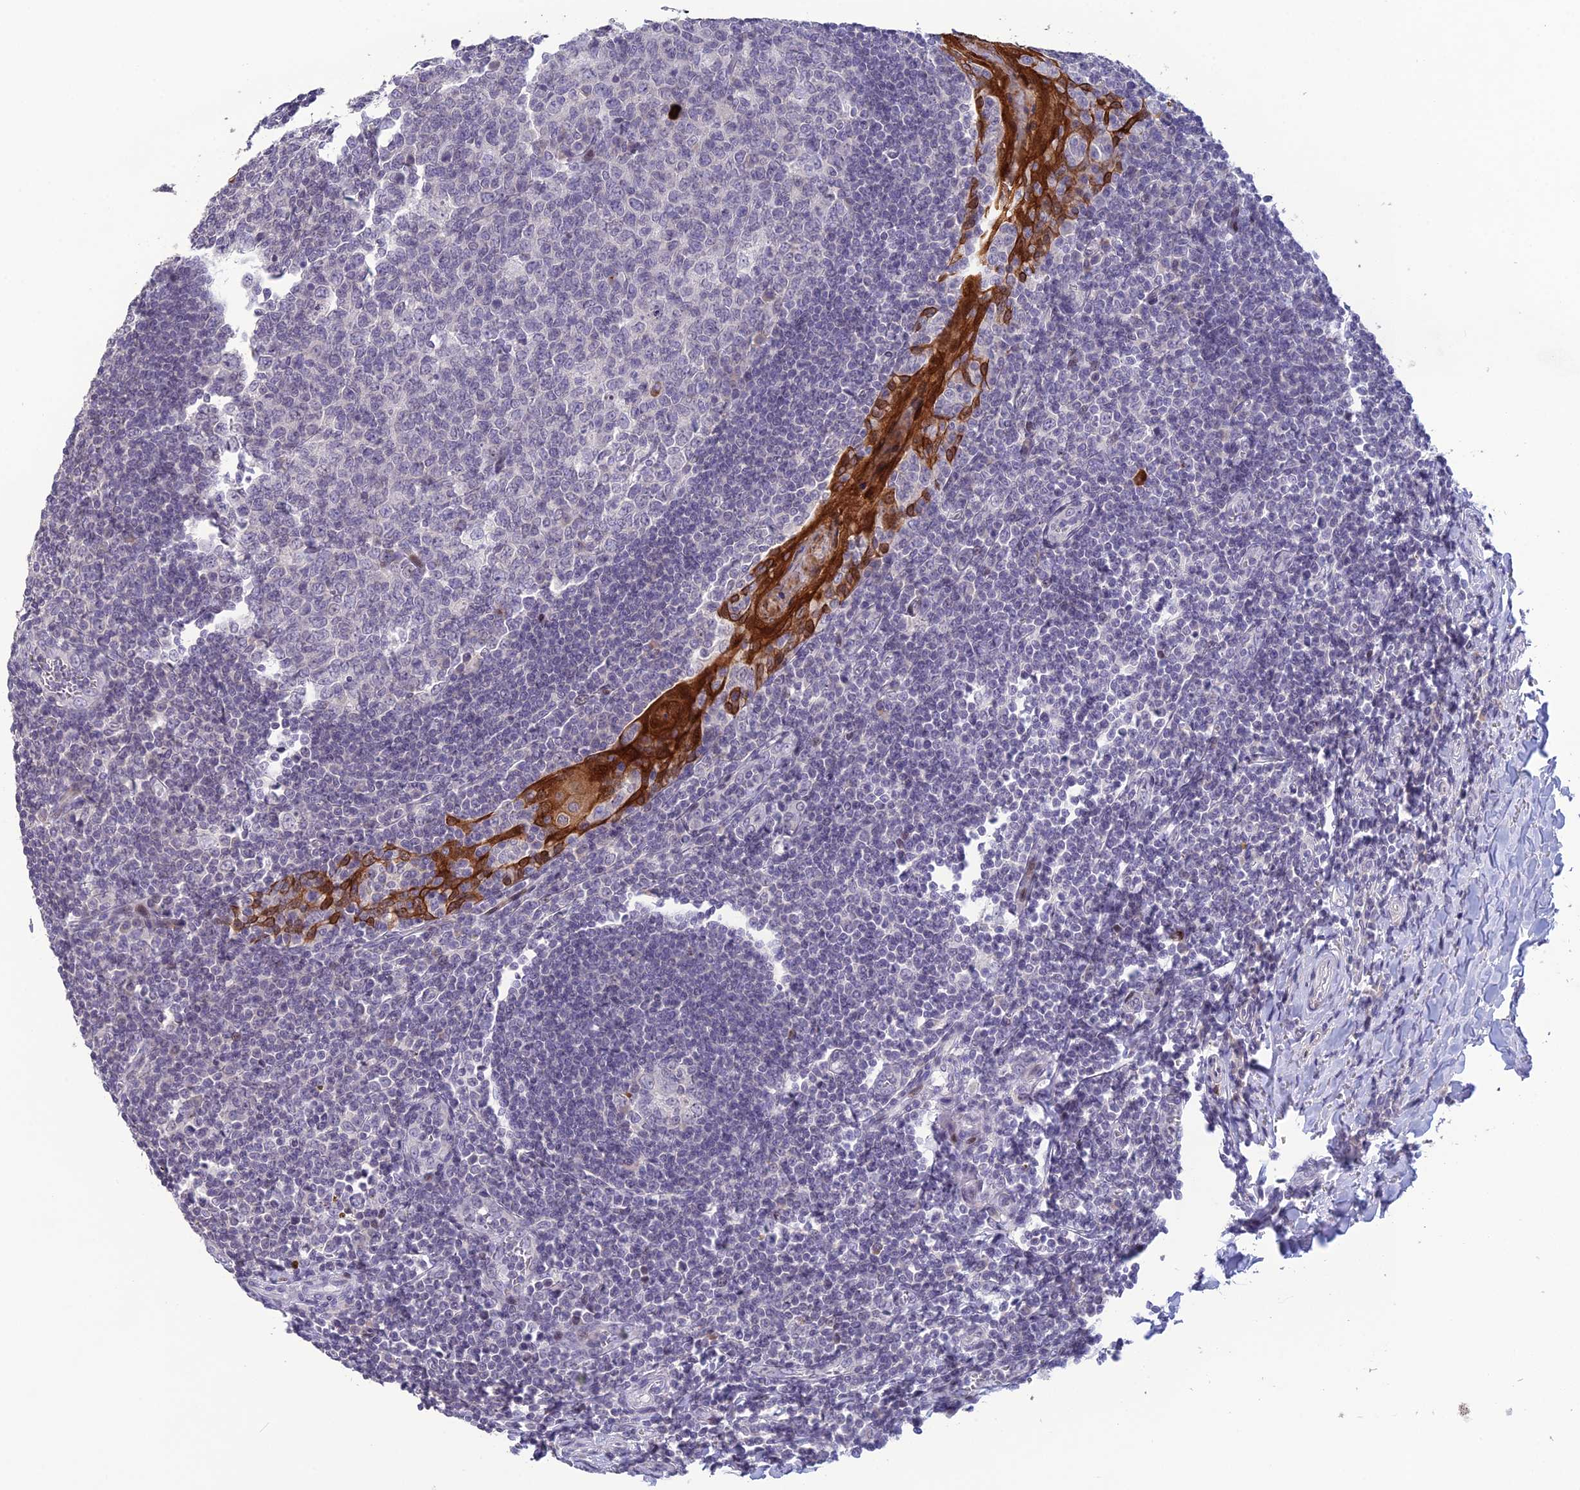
{"staining": {"intensity": "negative", "quantity": "none", "location": "none"}, "tissue": "tonsil", "cell_type": "Germinal center cells", "image_type": "normal", "snomed": [{"axis": "morphology", "description": "Normal tissue, NOS"}, {"axis": "topography", "description": "Tonsil"}], "caption": "DAB immunohistochemical staining of benign tonsil reveals no significant expression in germinal center cells.", "gene": "TMEM134", "patient": {"sex": "male", "age": 27}}